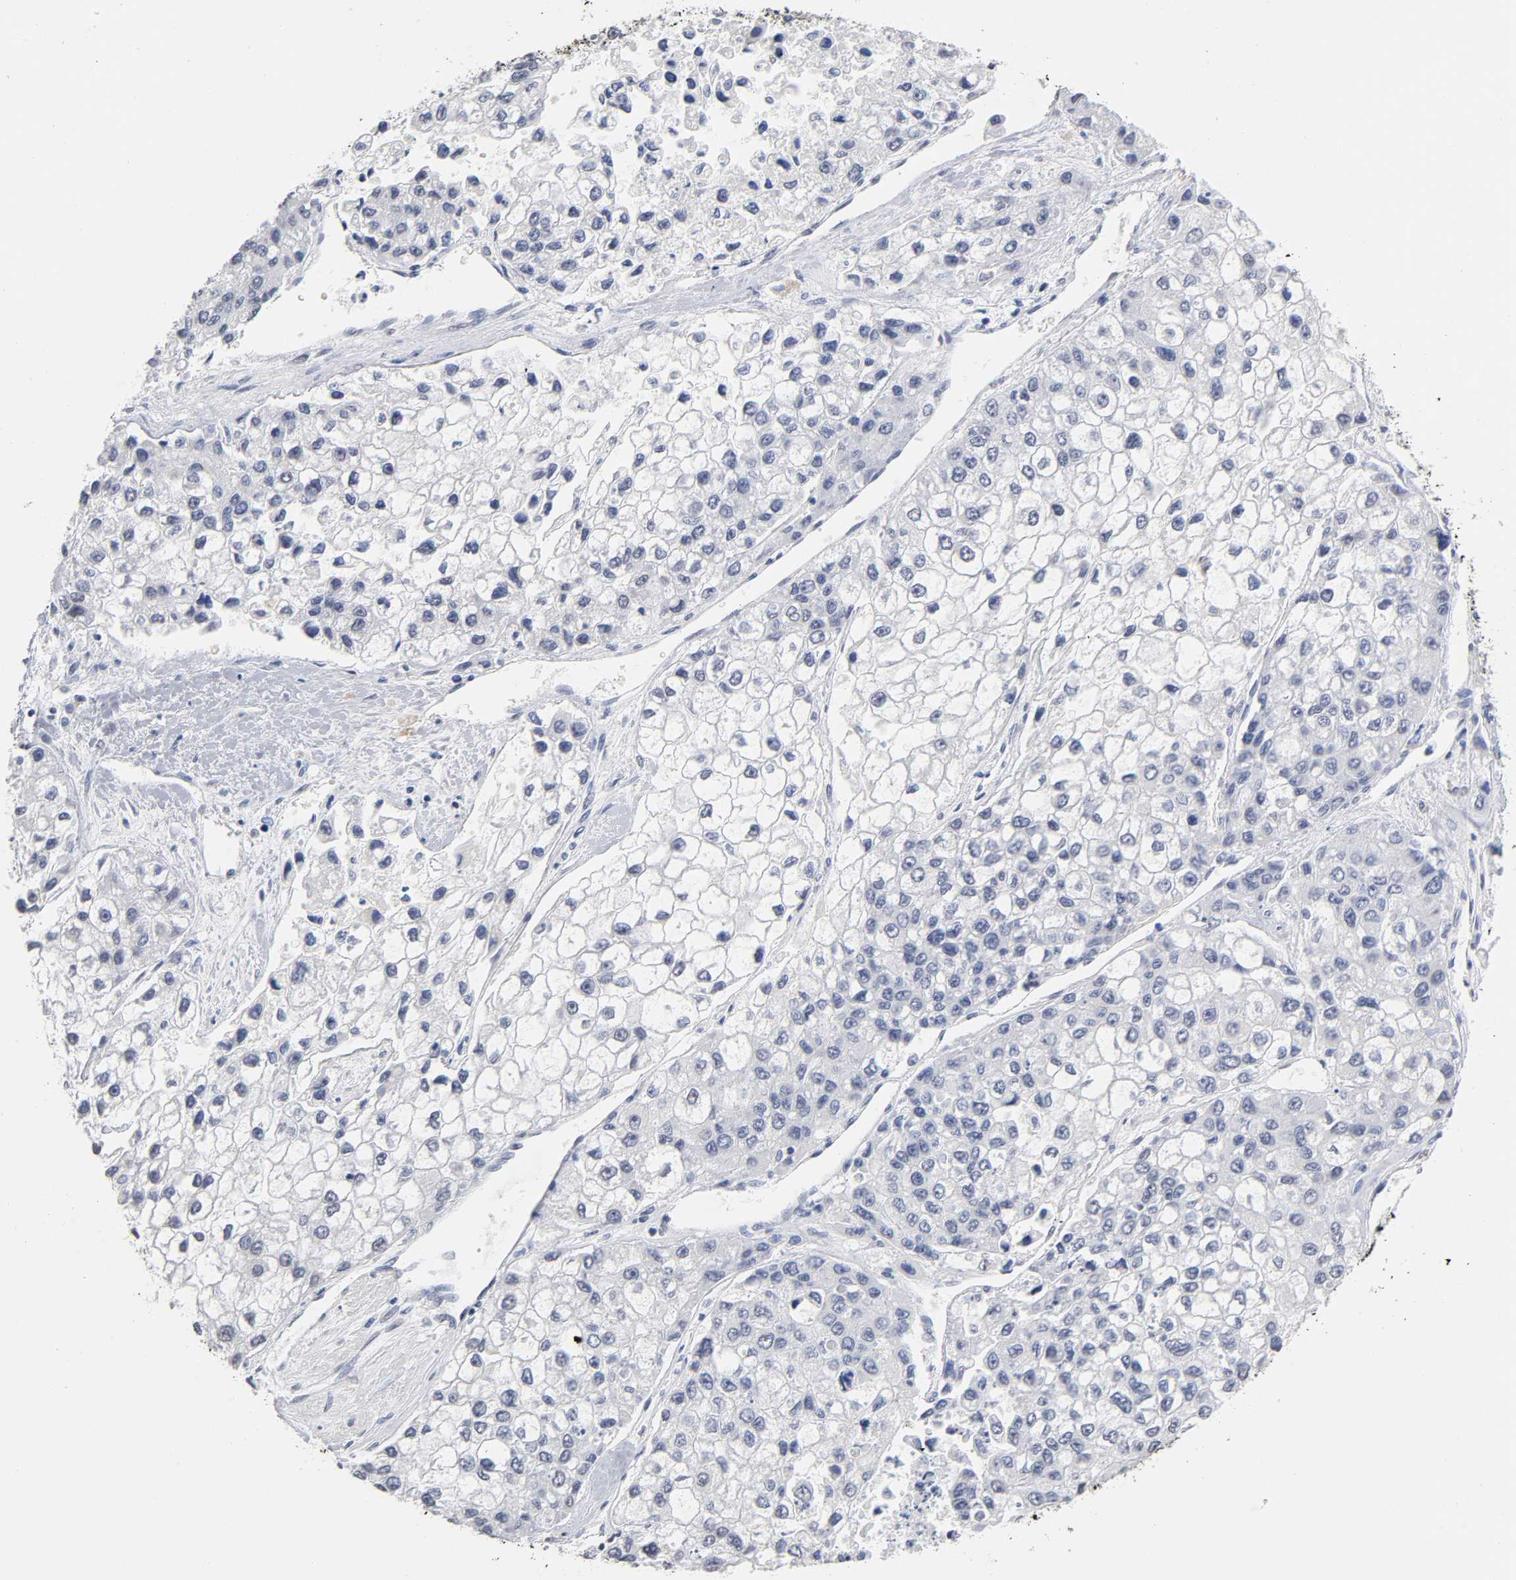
{"staining": {"intensity": "negative", "quantity": "none", "location": "none"}, "tissue": "liver cancer", "cell_type": "Tumor cells", "image_type": "cancer", "snomed": [{"axis": "morphology", "description": "Carcinoma, Hepatocellular, NOS"}, {"axis": "topography", "description": "Liver"}], "caption": "The photomicrograph exhibits no significant staining in tumor cells of liver hepatocellular carcinoma.", "gene": "CRABP2", "patient": {"sex": "female", "age": 66}}